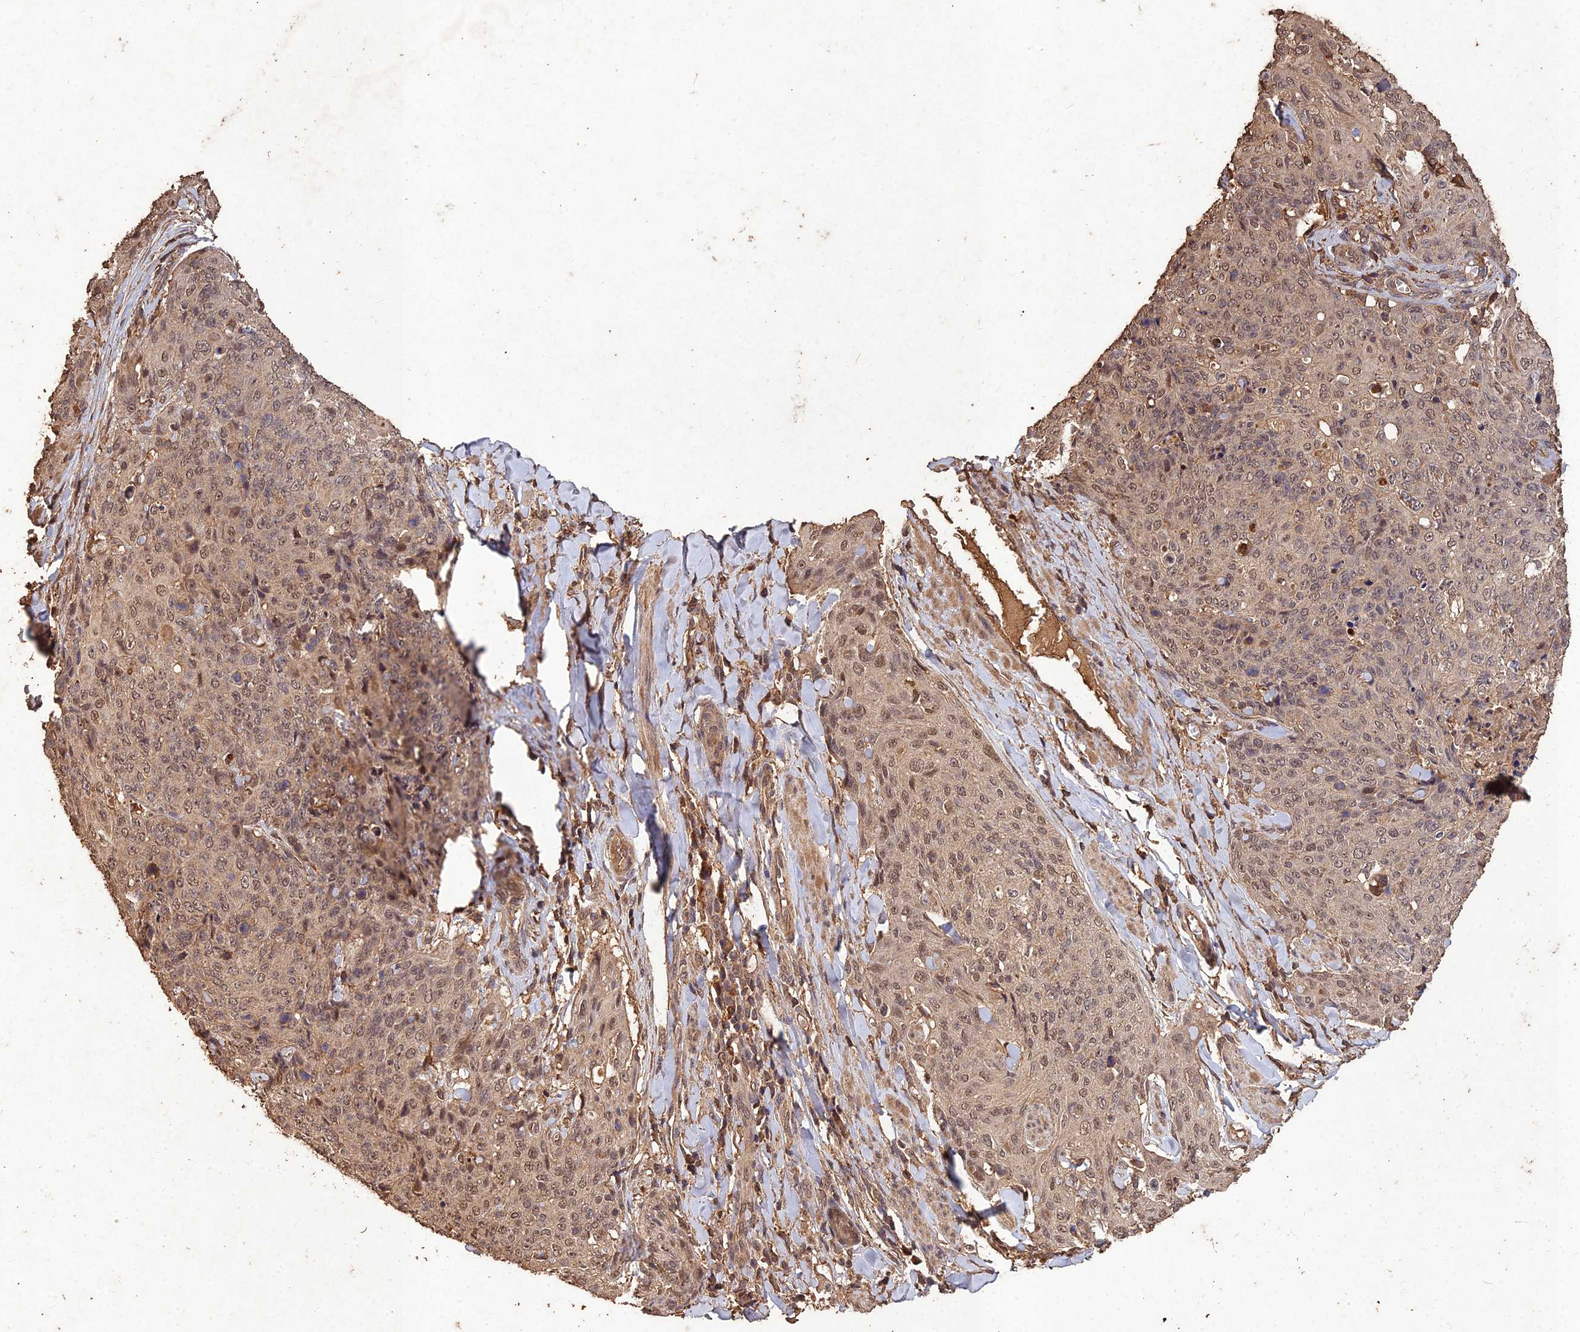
{"staining": {"intensity": "moderate", "quantity": ">75%", "location": "cytoplasmic/membranous,nuclear"}, "tissue": "skin cancer", "cell_type": "Tumor cells", "image_type": "cancer", "snomed": [{"axis": "morphology", "description": "Squamous cell carcinoma, NOS"}, {"axis": "topography", "description": "Skin"}, {"axis": "topography", "description": "Vulva"}], "caption": "Skin squamous cell carcinoma was stained to show a protein in brown. There is medium levels of moderate cytoplasmic/membranous and nuclear positivity in about >75% of tumor cells. The staining was performed using DAB, with brown indicating positive protein expression. Nuclei are stained blue with hematoxylin.", "gene": "SYMPK", "patient": {"sex": "female", "age": 85}}